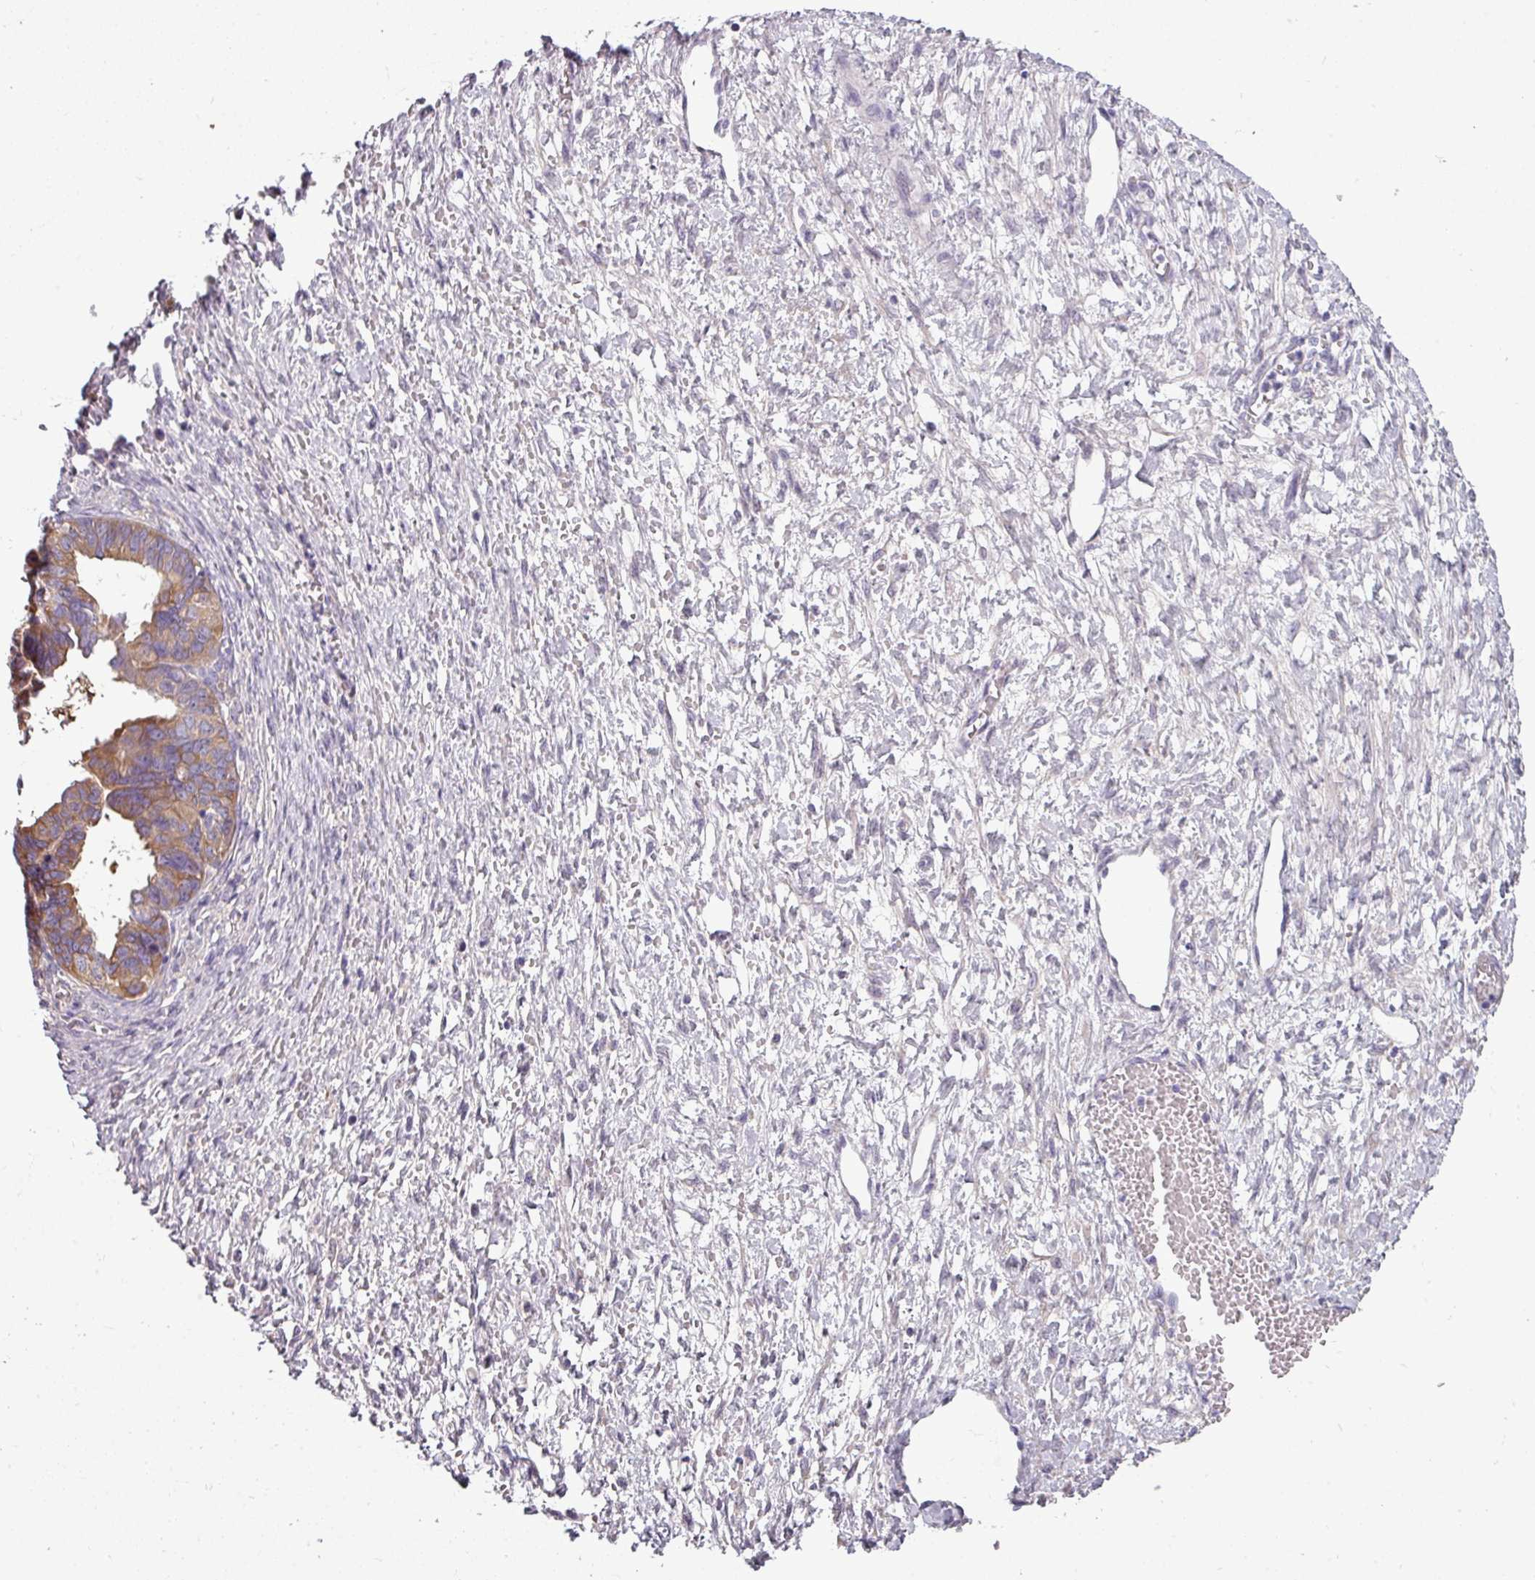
{"staining": {"intensity": "moderate", "quantity": ">75%", "location": "cytoplasmic/membranous"}, "tissue": "ovarian cancer", "cell_type": "Tumor cells", "image_type": "cancer", "snomed": [{"axis": "morphology", "description": "Cystadenocarcinoma, serous, NOS"}, {"axis": "topography", "description": "Ovary"}], "caption": "Human ovarian cancer stained with a brown dye displays moderate cytoplasmic/membranous positive positivity in about >75% of tumor cells.", "gene": "DNAAF9", "patient": {"sex": "female", "age": 64}}